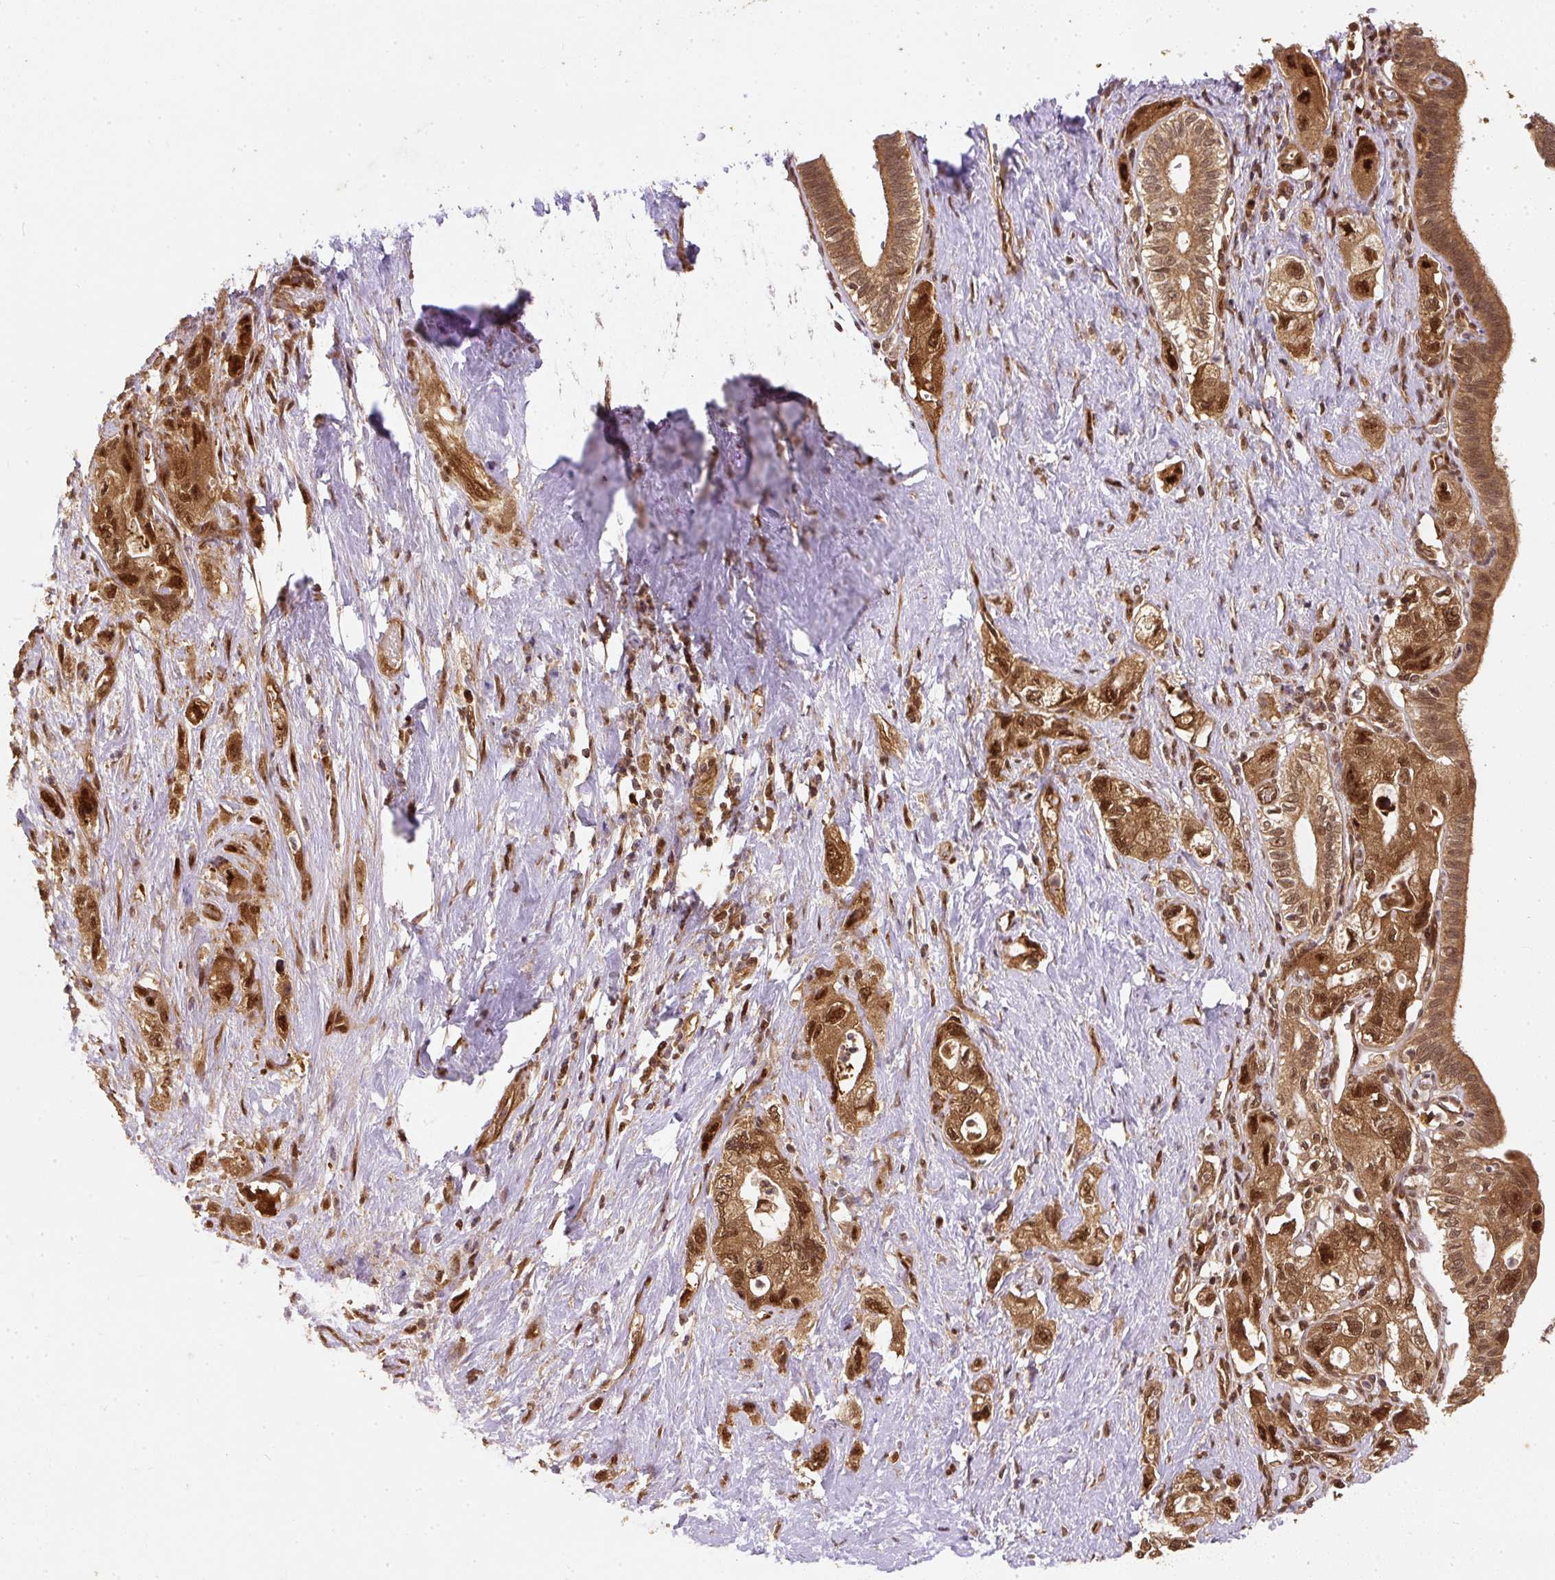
{"staining": {"intensity": "strong", "quantity": ">75%", "location": "cytoplasmic/membranous,nuclear"}, "tissue": "pancreatic cancer", "cell_type": "Tumor cells", "image_type": "cancer", "snomed": [{"axis": "morphology", "description": "Adenocarcinoma, NOS"}, {"axis": "topography", "description": "Pancreas"}], "caption": "Protein expression analysis of pancreatic cancer reveals strong cytoplasmic/membranous and nuclear positivity in approximately >75% of tumor cells. (brown staining indicates protein expression, while blue staining denotes nuclei).", "gene": "PSMD1", "patient": {"sex": "female", "age": 73}}